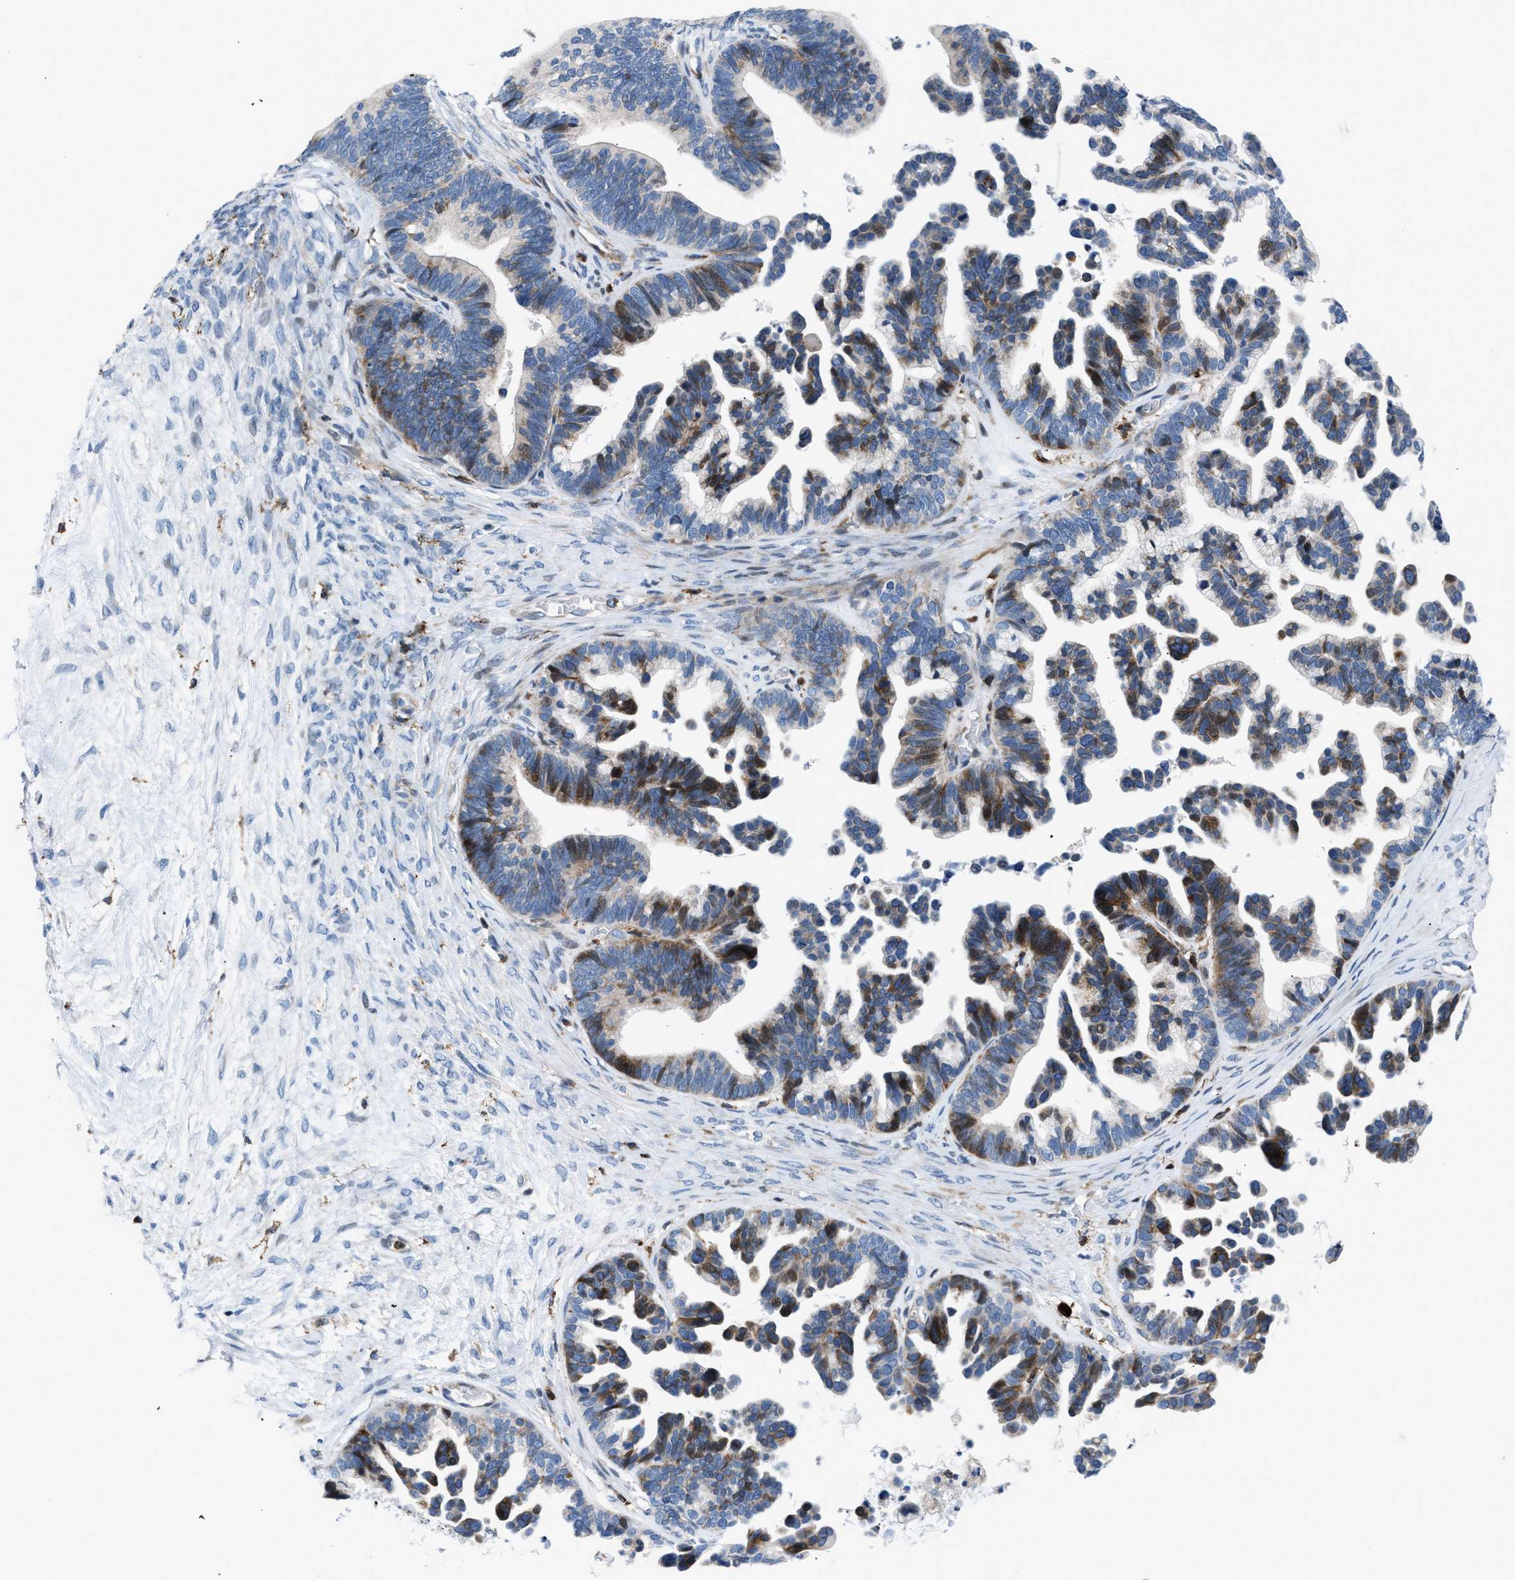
{"staining": {"intensity": "moderate", "quantity": "25%-75%", "location": "cytoplasmic/membranous"}, "tissue": "ovarian cancer", "cell_type": "Tumor cells", "image_type": "cancer", "snomed": [{"axis": "morphology", "description": "Cystadenocarcinoma, serous, NOS"}, {"axis": "topography", "description": "Ovary"}], "caption": "This histopathology image shows immunohistochemistry staining of human ovarian cancer (serous cystadenocarcinoma), with medium moderate cytoplasmic/membranous expression in about 25%-75% of tumor cells.", "gene": "ATP9A", "patient": {"sex": "female", "age": 56}}